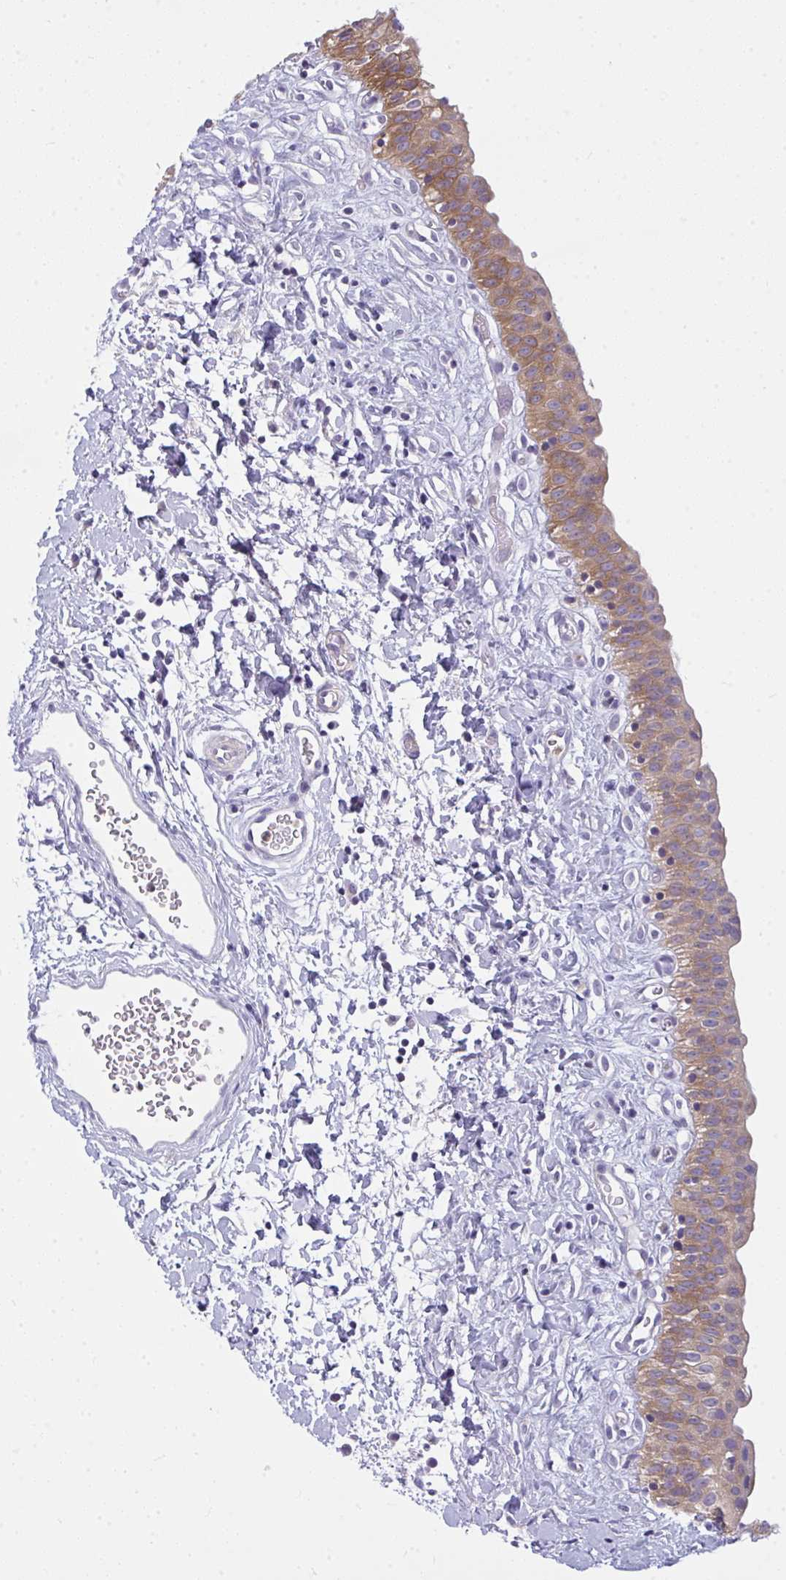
{"staining": {"intensity": "moderate", "quantity": ">75%", "location": "cytoplasmic/membranous"}, "tissue": "urinary bladder", "cell_type": "Urothelial cells", "image_type": "normal", "snomed": [{"axis": "morphology", "description": "Normal tissue, NOS"}, {"axis": "topography", "description": "Urinary bladder"}], "caption": "Human urinary bladder stained for a protein (brown) exhibits moderate cytoplasmic/membranous positive expression in approximately >75% of urothelial cells.", "gene": "SLC30A6", "patient": {"sex": "male", "age": 51}}